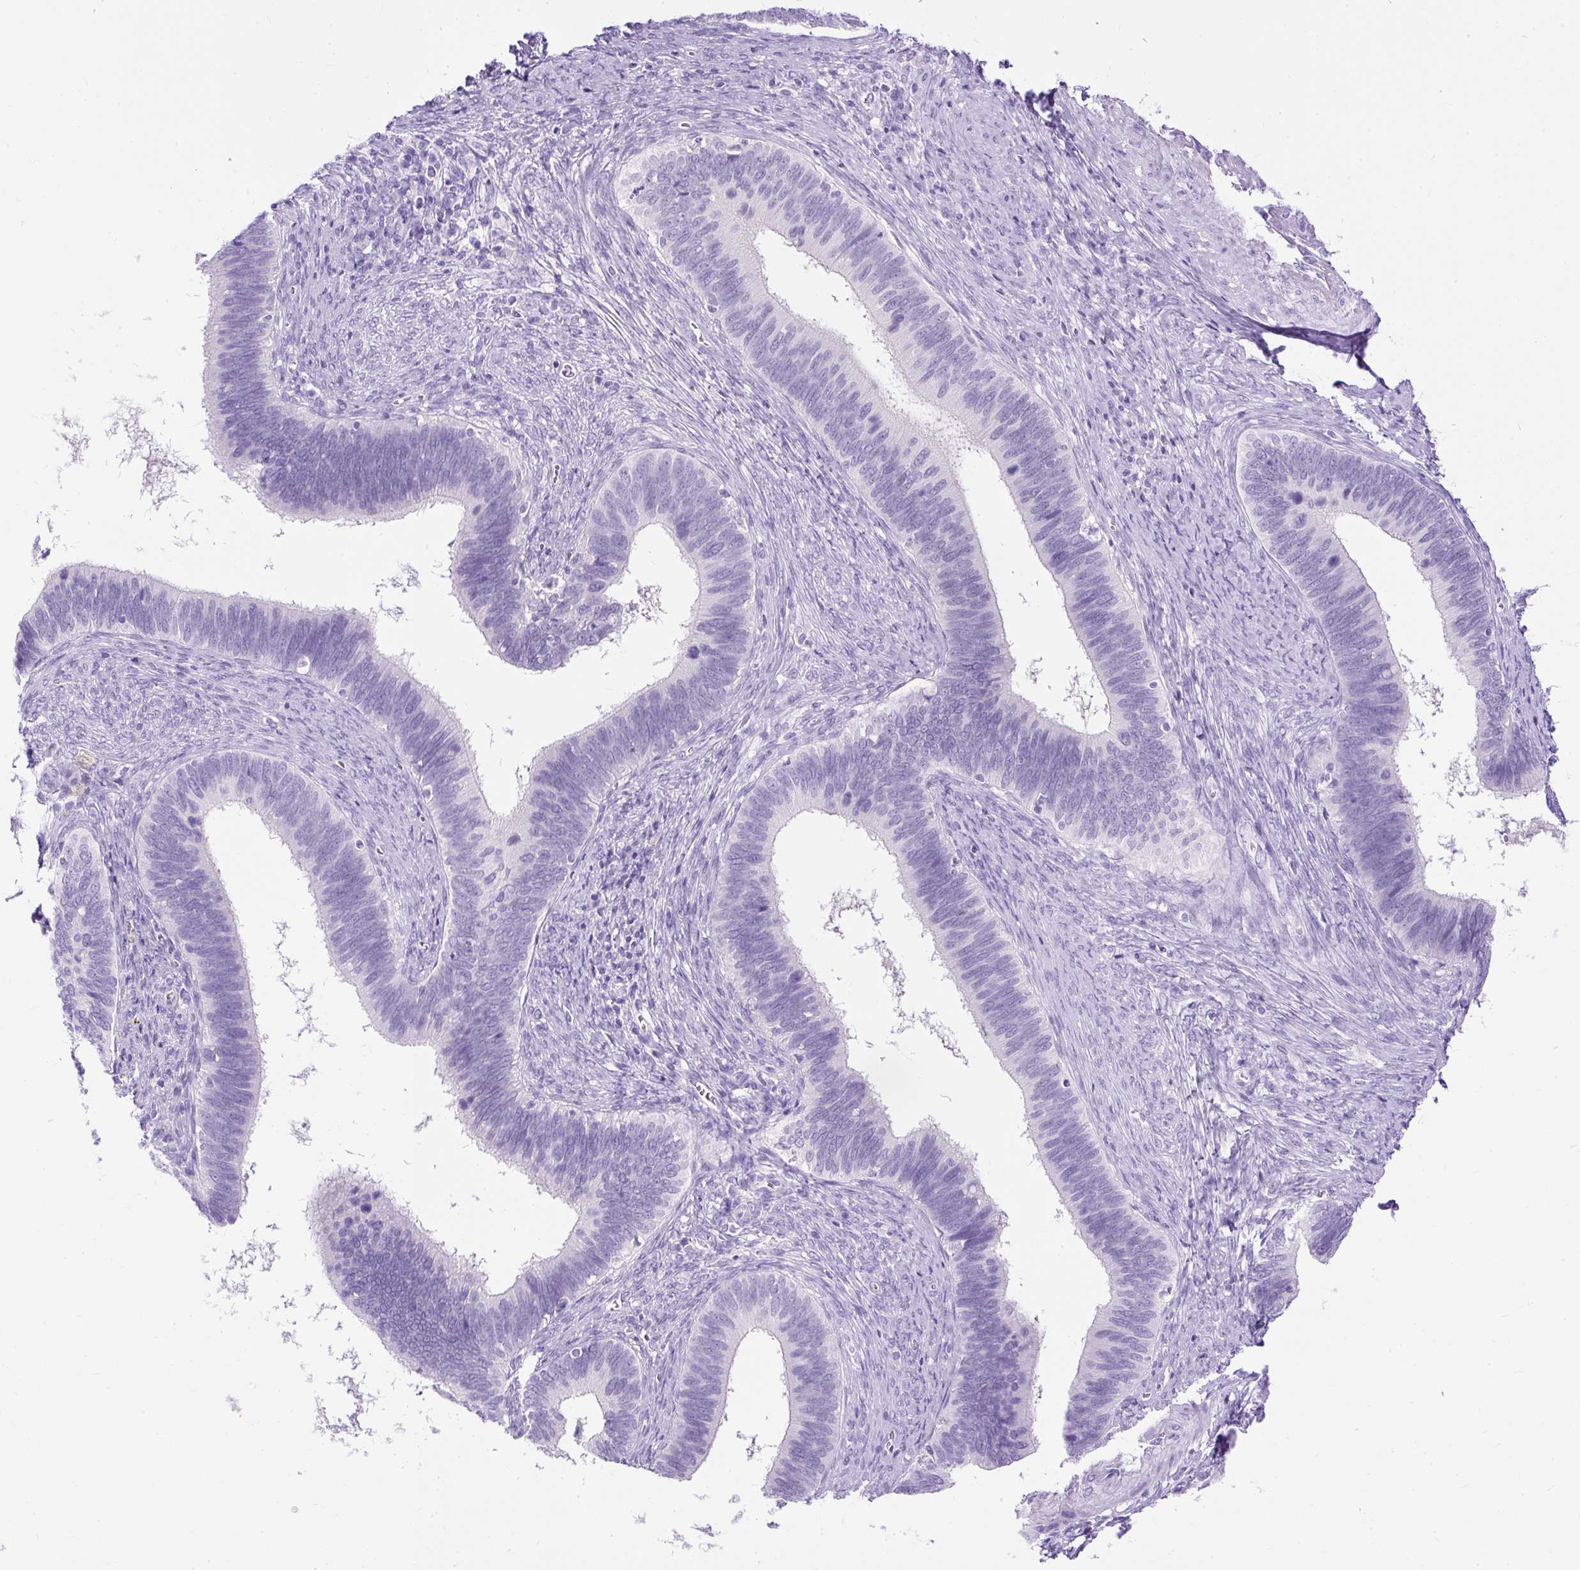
{"staining": {"intensity": "negative", "quantity": "none", "location": "none"}, "tissue": "cervical cancer", "cell_type": "Tumor cells", "image_type": "cancer", "snomed": [{"axis": "morphology", "description": "Adenocarcinoma, NOS"}, {"axis": "topography", "description": "Cervix"}], "caption": "A high-resolution micrograph shows immunohistochemistry (IHC) staining of cervical cancer (adenocarcinoma), which displays no significant expression in tumor cells.", "gene": "HEY1", "patient": {"sex": "female", "age": 42}}